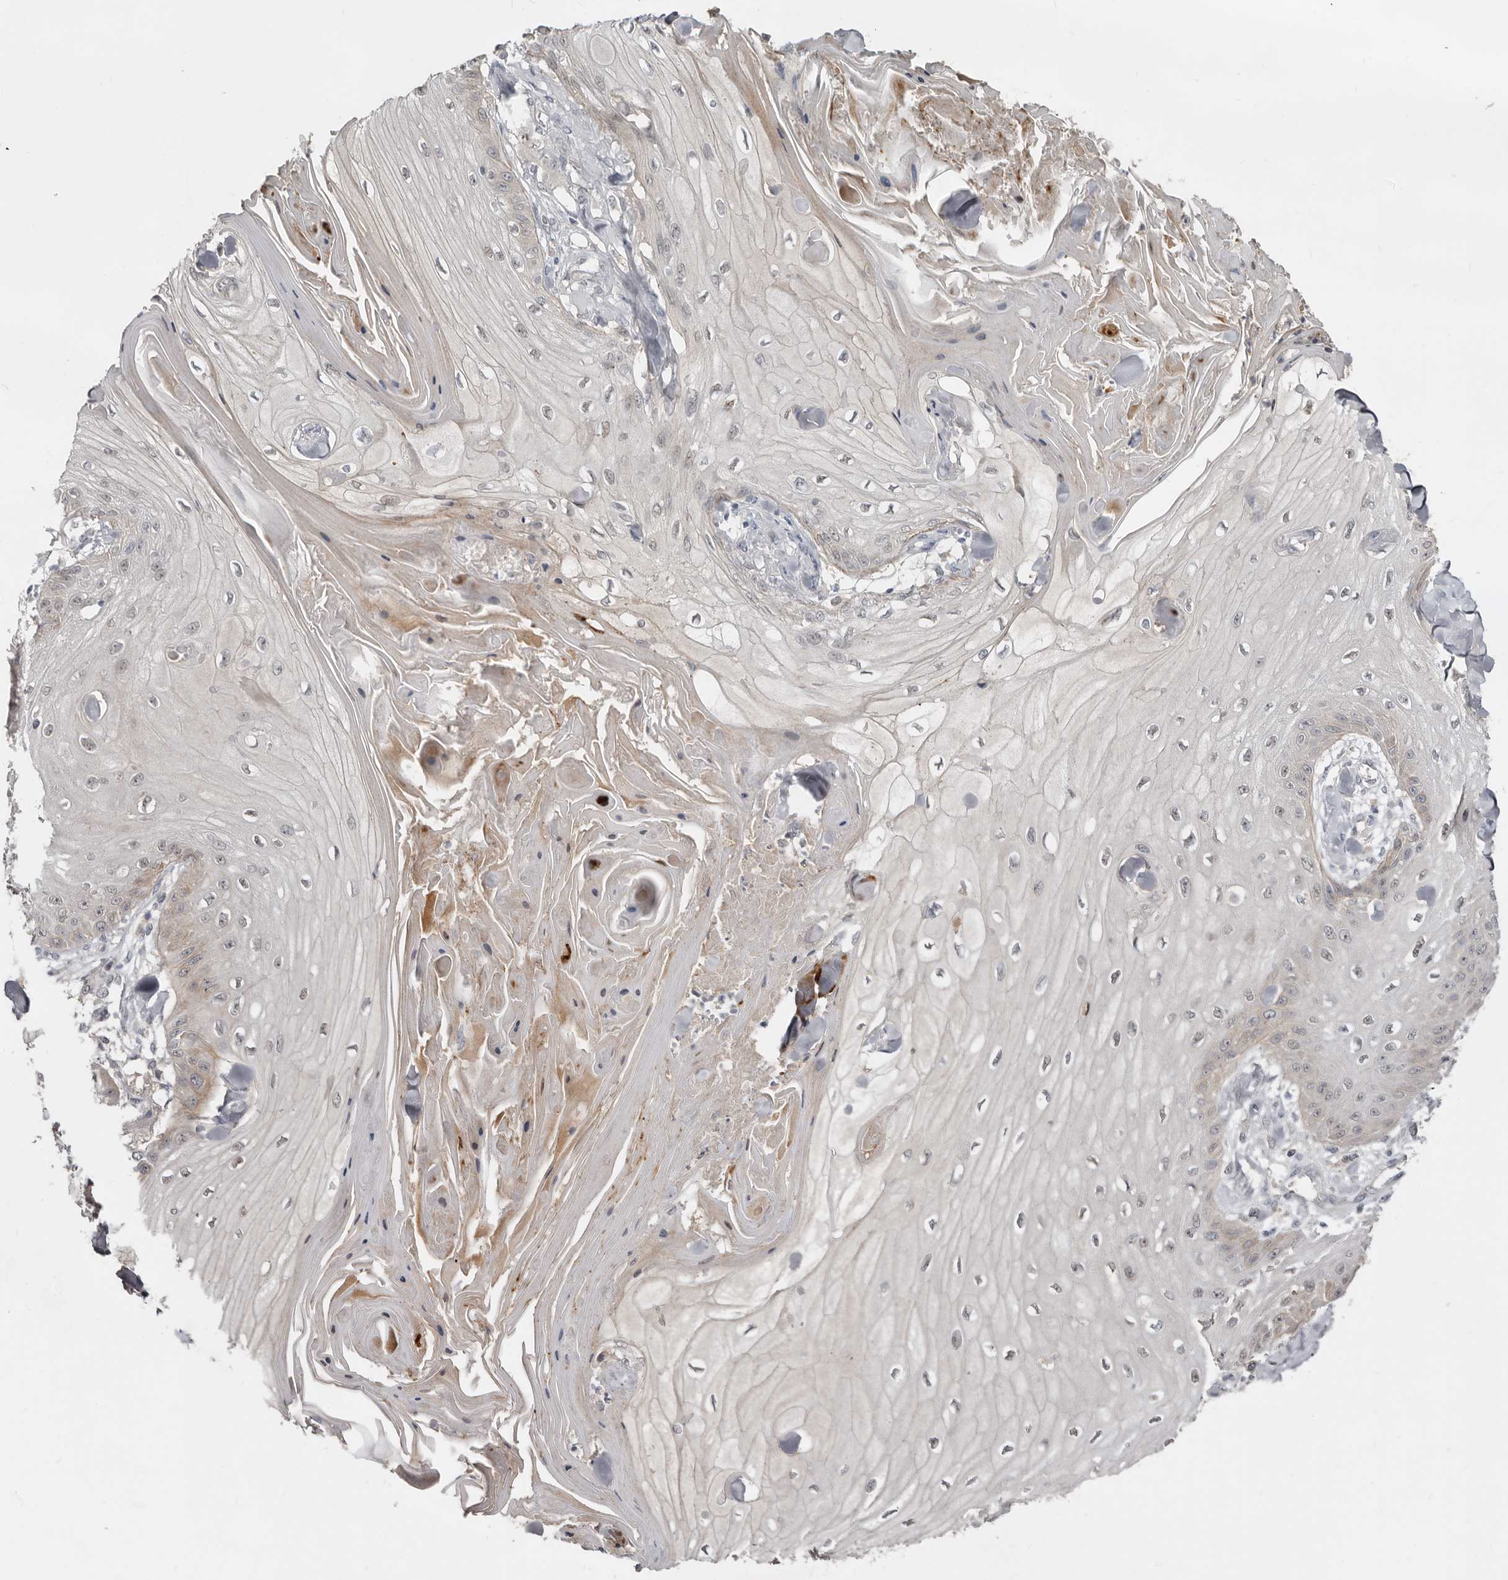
{"staining": {"intensity": "negative", "quantity": "none", "location": "none"}, "tissue": "skin cancer", "cell_type": "Tumor cells", "image_type": "cancer", "snomed": [{"axis": "morphology", "description": "Squamous cell carcinoma, NOS"}, {"axis": "topography", "description": "Skin"}], "caption": "Skin cancer was stained to show a protein in brown. There is no significant positivity in tumor cells. (DAB immunohistochemistry (IHC) with hematoxylin counter stain).", "gene": "RBKS", "patient": {"sex": "male", "age": 74}}